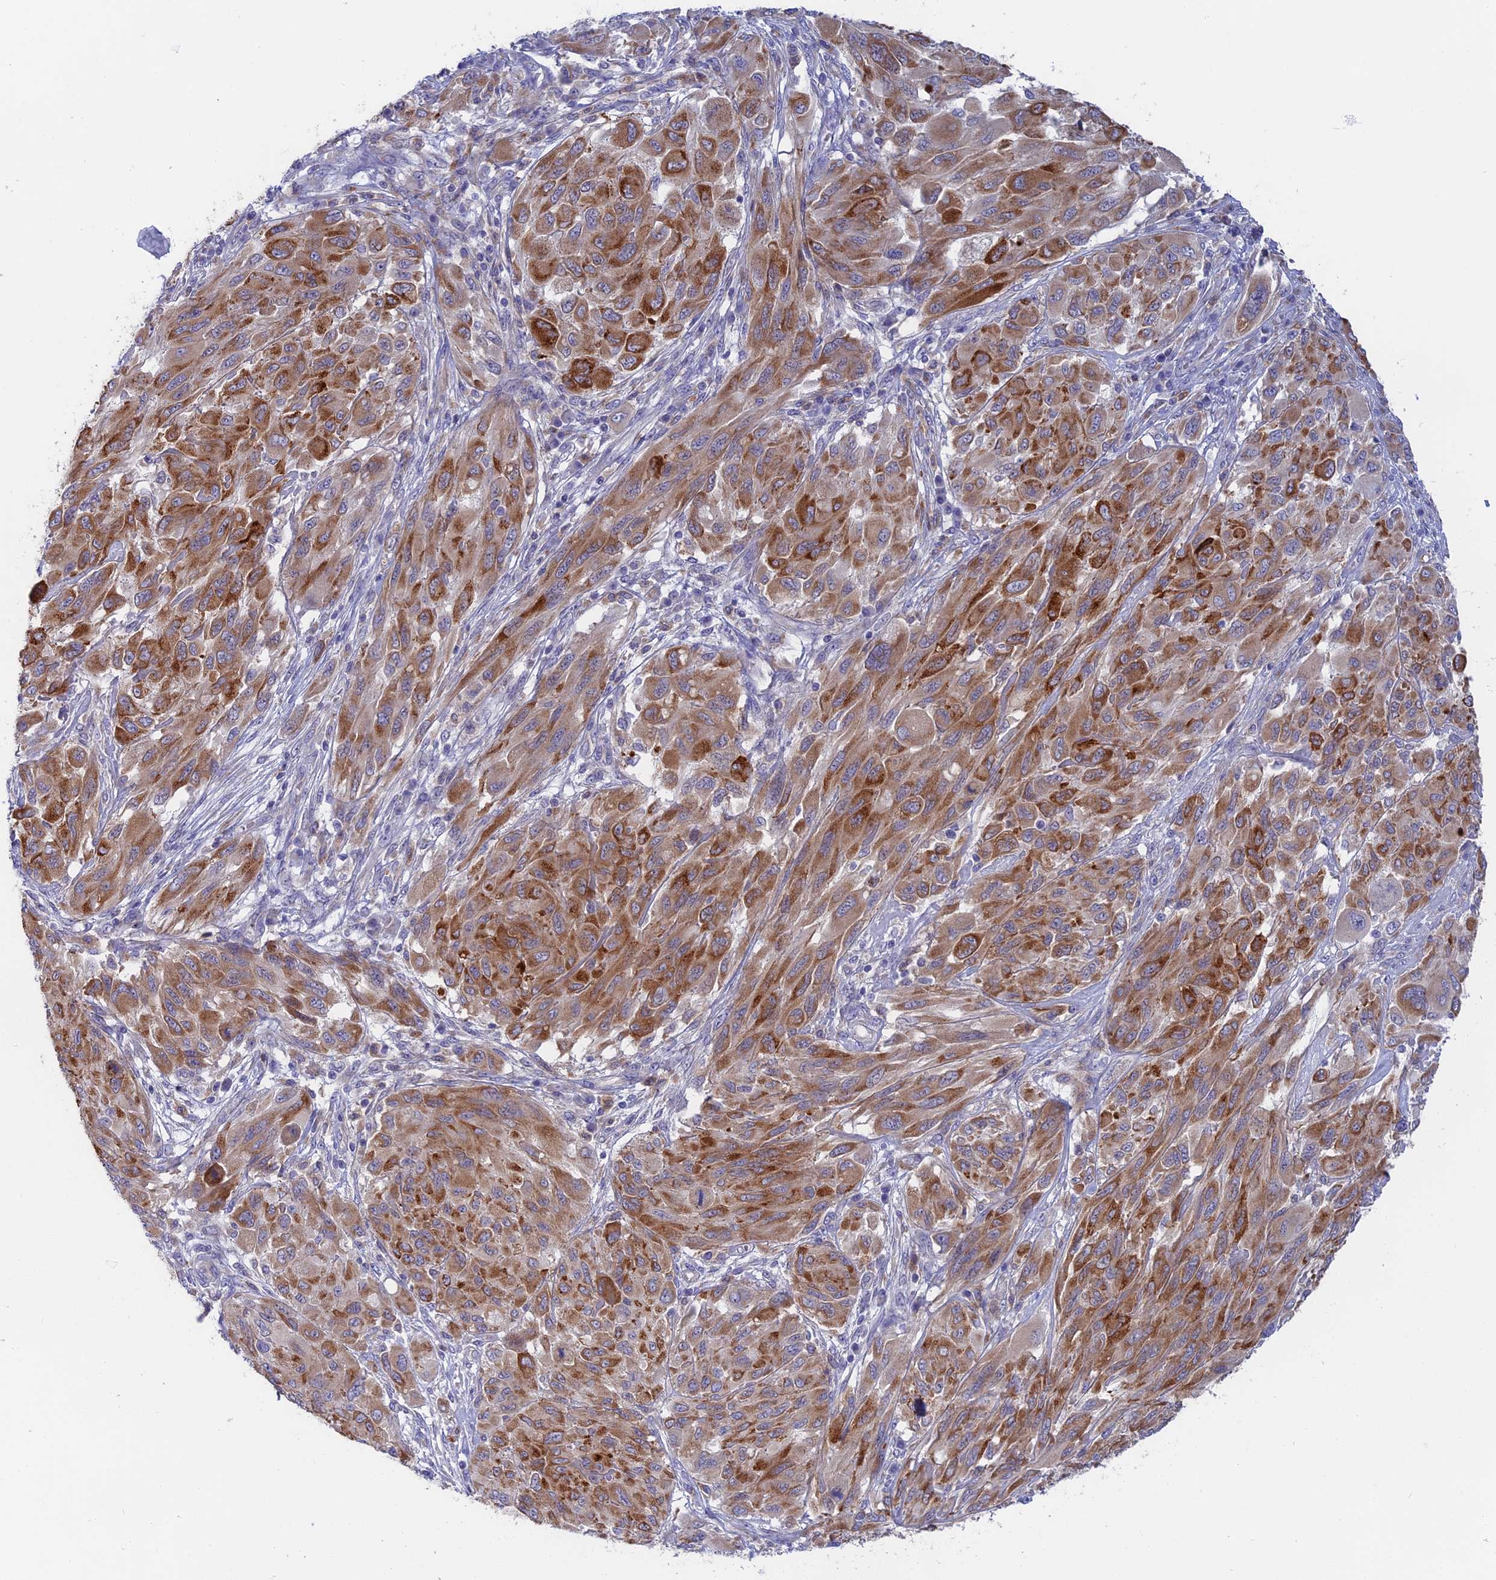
{"staining": {"intensity": "moderate", "quantity": ">75%", "location": "cytoplasmic/membranous"}, "tissue": "melanoma", "cell_type": "Tumor cells", "image_type": "cancer", "snomed": [{"axis": "morphology", "description": "Malignant melanoma, NOS"}, {"axis": "topography", "description": "Skin"}], "caption": "The micrograph shows staining of melanoma, revealing moderate cytoplasmic/membranous protein positivity (brown color) within tumor cells.", "gene": "GLB1L", "patient": {"sex": "female", "age": 91}}